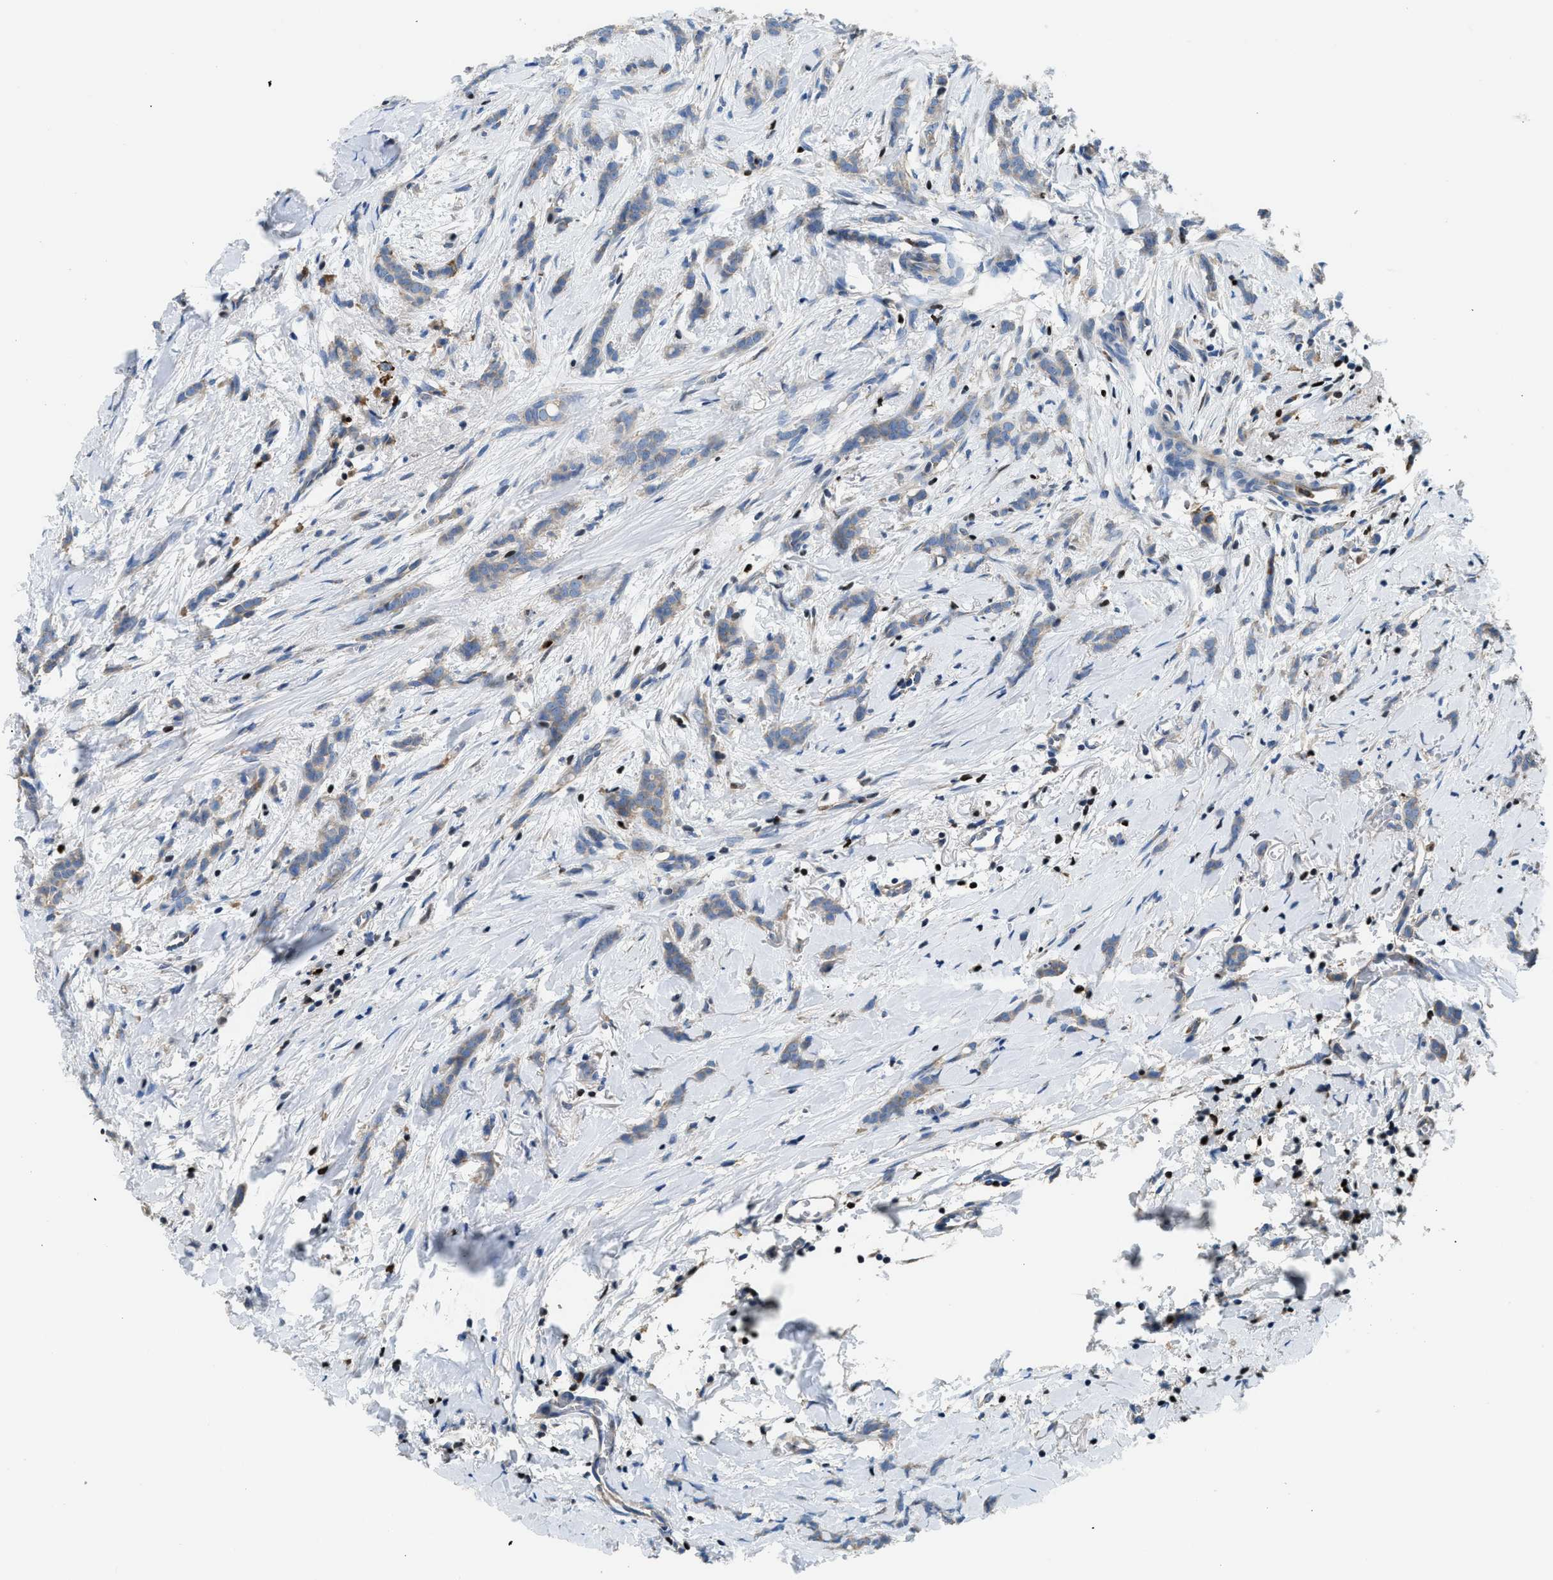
{"staining": {"intensity": "weak", "quantity": ">75%", "location": "cytoplasmic/membranous"}, "tissue": "breast cancer", "cell_type": "Tumor cells", "image_type": "cancer", "snomed": [{"axis": "morphology", "description": "Lobular carcinoma, in situ"}, {"axis": "morphology", "description": "Lobular carcinoma"}, {"axis": "topography", "description": "Breast"}], "caption": "High-magnification brightfield microscopy of lobular carcinoma in situ (breast) stained with DAB (3,3'-diaminobenzidine) (brown) and counterstained with hematoxylin (blue). tumor cells exhibit weak cytoplasmic/membranous positivity is identified in about>75% of cells. (Stains: DAB in brown, nuclei in blue, Microscopy: brightfield microscopy at high magnification).", "gene": "TOX", "patient": {"sex": "female", "age": 41}}